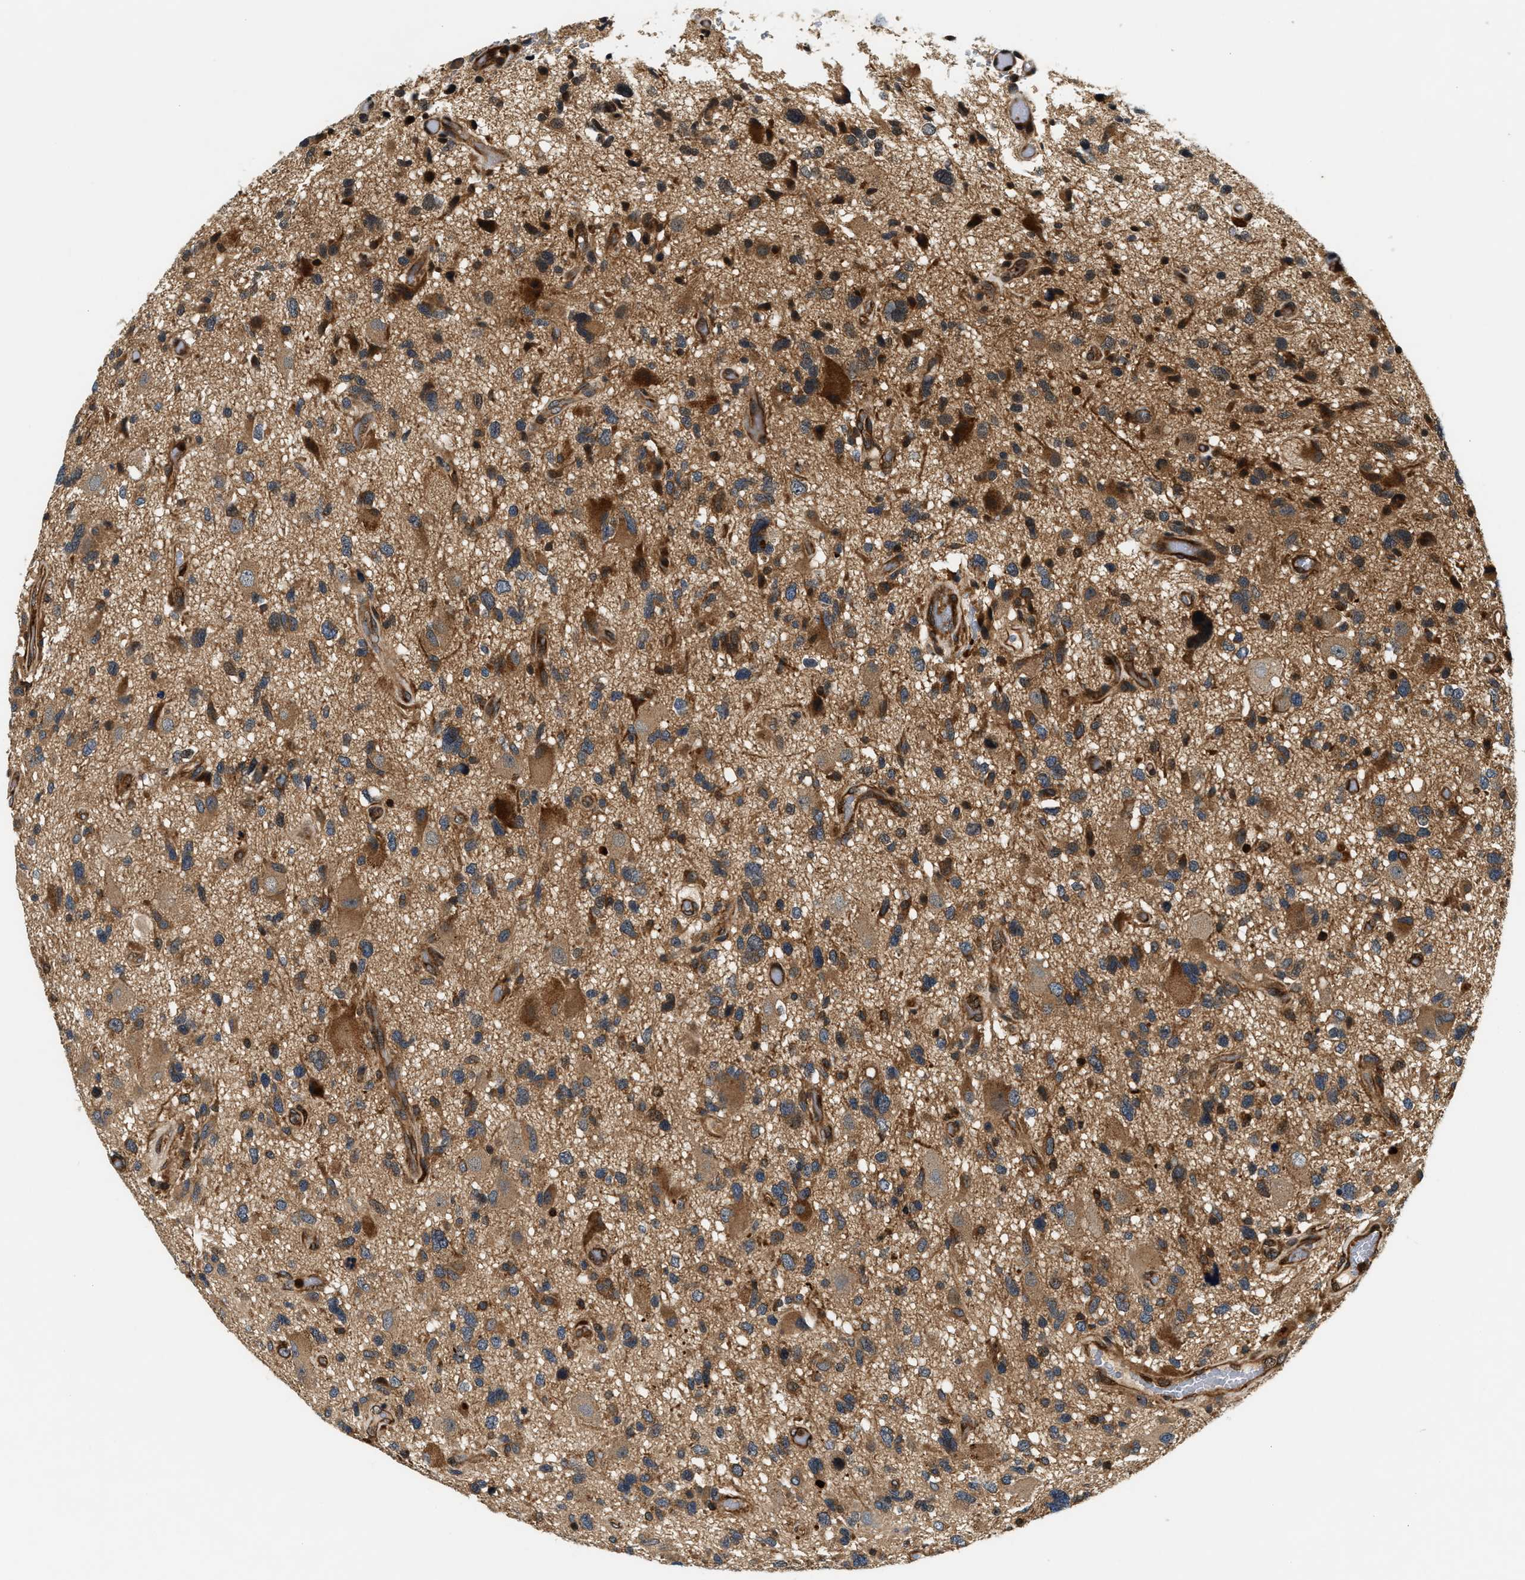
{"staining": {"intensity": "moderate", "quantity": ">75%", "location": "cytoplasmic/membranous"}, "tissue": "glioma", "cell_type": "Tumor cells", "image_type": "cancer", "snomed": [{"axis": "morphology", "description": "Glioma, malignant, High grade"}, {"axis": "topography", "description": "Brain"}], "caption": "Immunohistochemical staining of human glioma exhibits medium levels of moderate cytoplasmic/membranous protein staining in approximately >75% of tumor cells.", "gene": "SAMD9", "patient": {"sex": "male", "age": 33}}